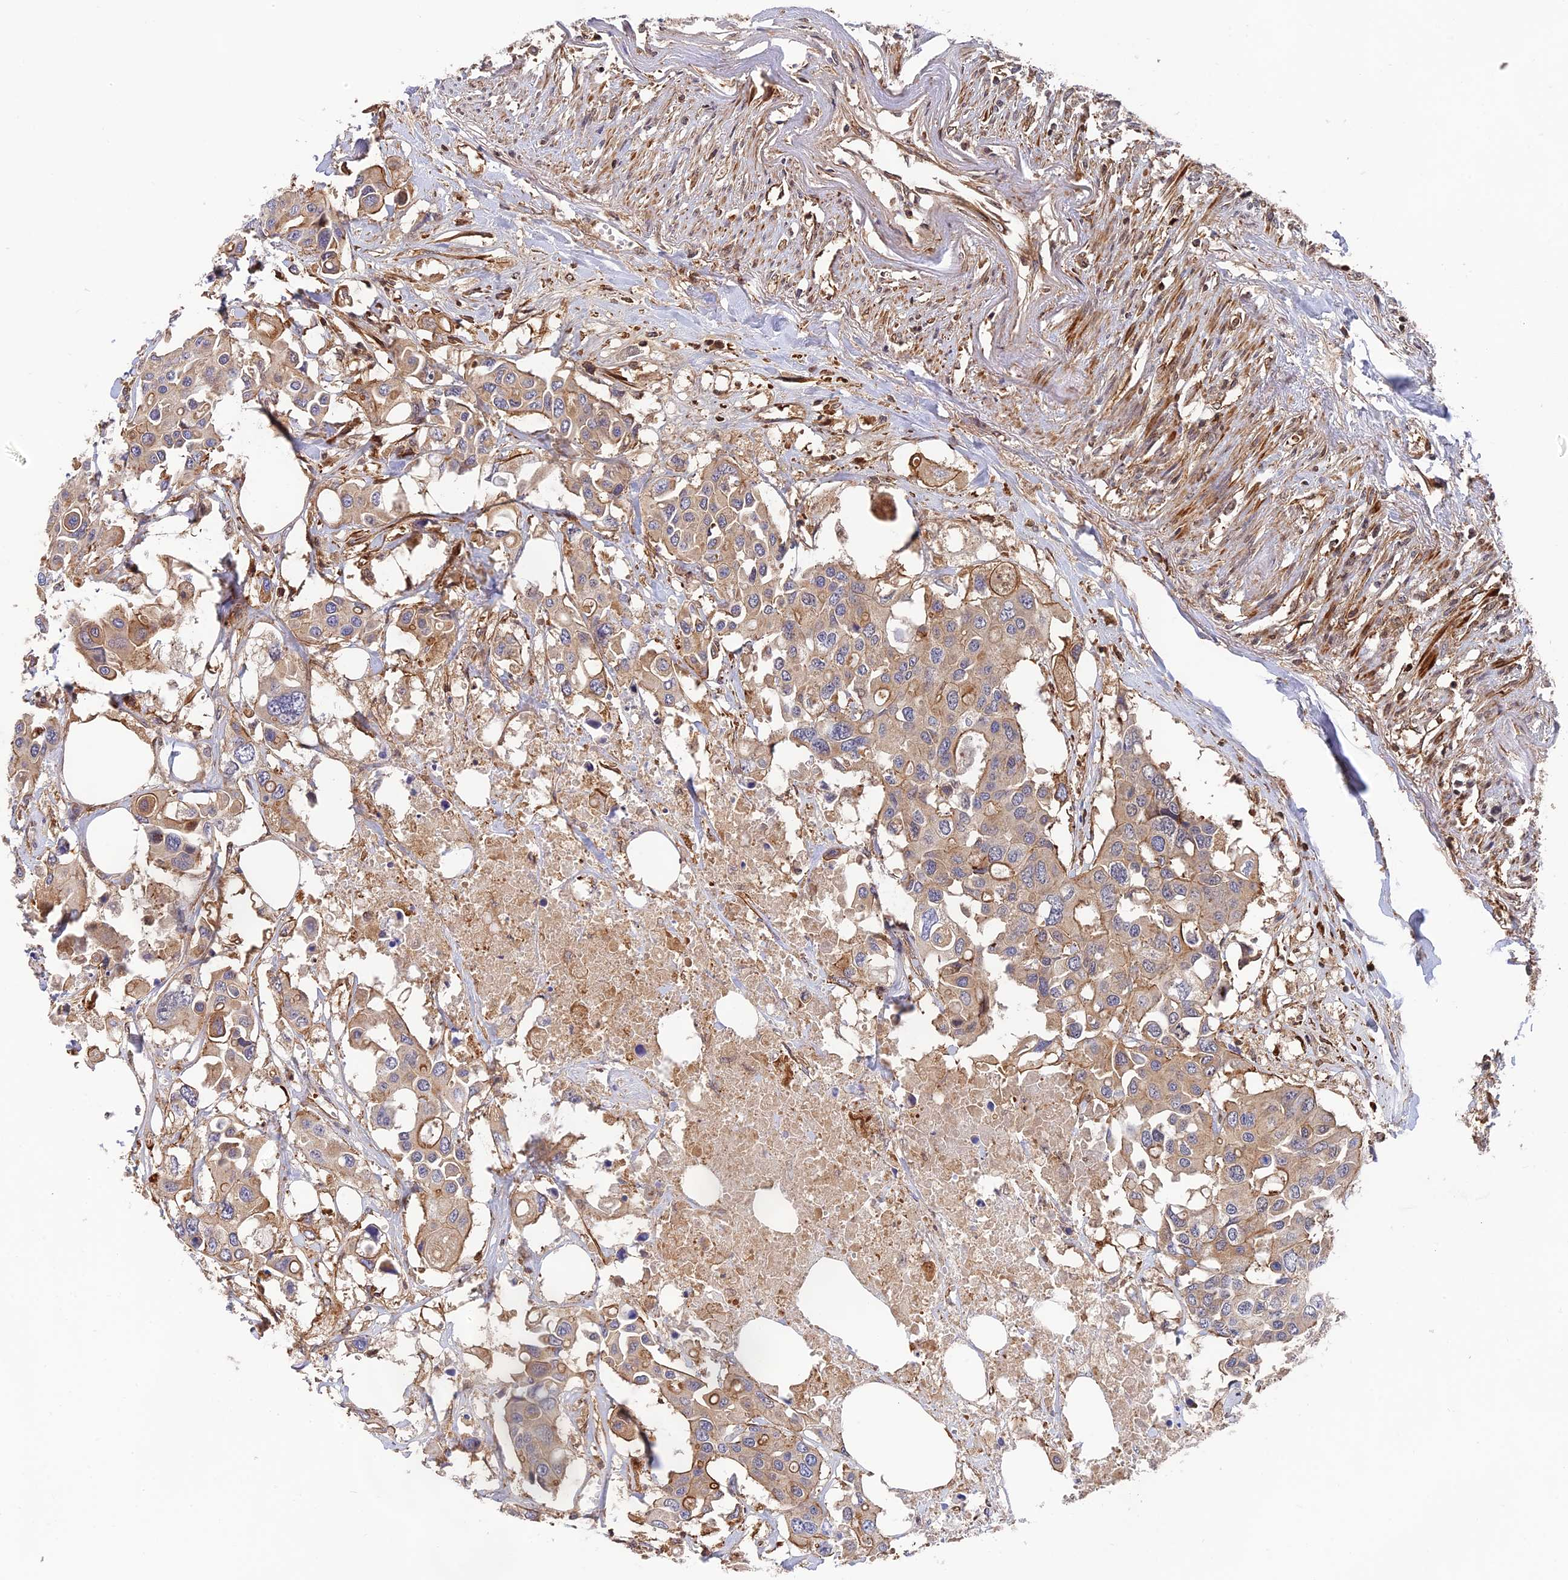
{"staining": {"intensity": "moderate", "quantity": ">75%", "location": "cytoplasmic/membranous"}, "tissue": "colorectal cancer", "cell_type": "Tumor cells", "image_type": "cancer", "snomed": [{"axis": "morphology", "description": "Adenocarcinoma, NOS"}, {"axis": "topography", "description": "Colon"}], "caption": "The histopathology image displays immunohistochemical staining of colorectal cancer. There is moderate cytoplasmic/membranous expression is identified in approximately >75% of tumor cells.", "gene": "OSBPL1A", "patient": {"sex": "male", "age": 77}}